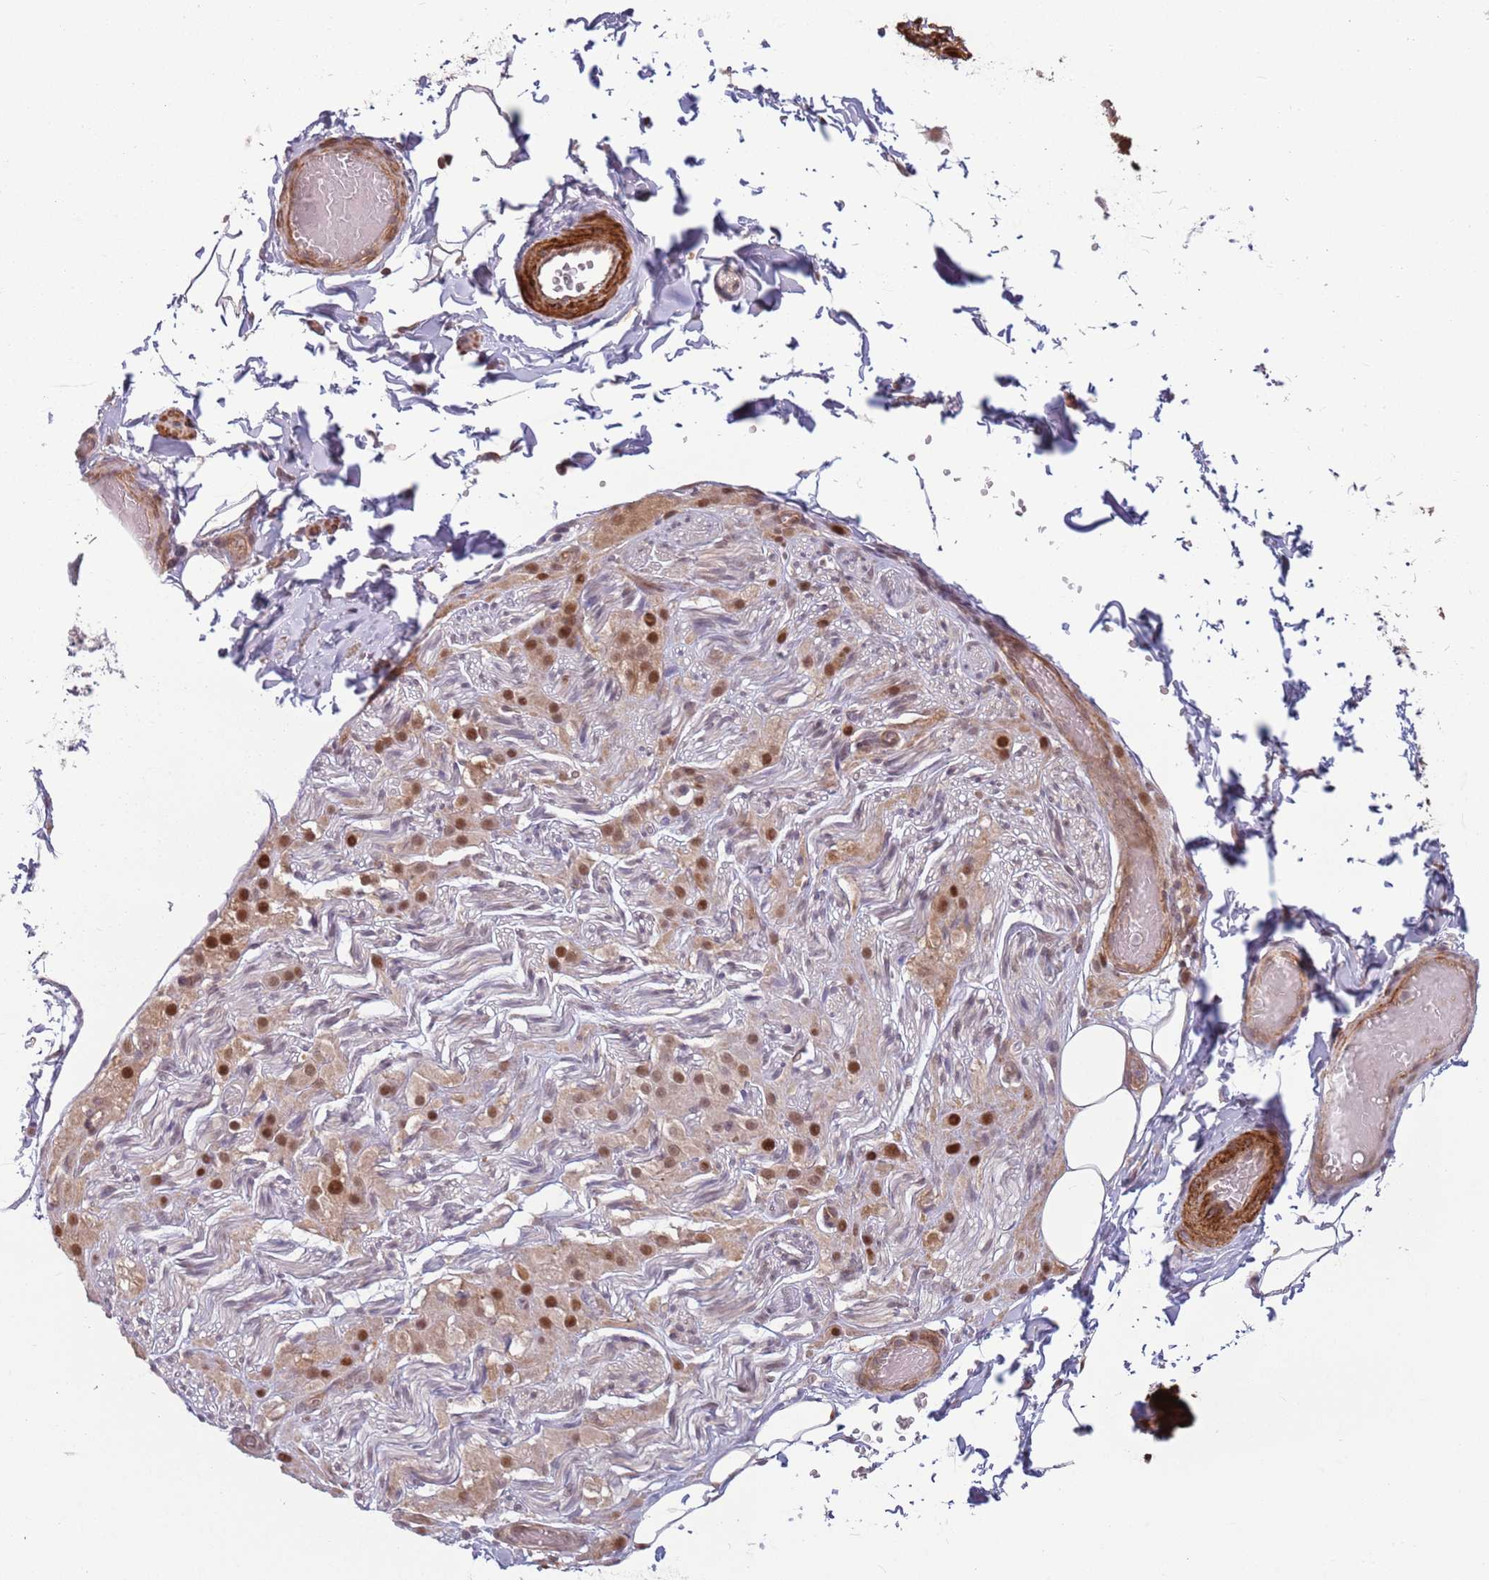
{"staining": {"intensity": "strong", "quantity": "<25%", "location": "nuclear"}, "tissue": "adipose tissue", "cell_type": "Adipocytes", "image_type": "normal", "snomed": [{"axis": "morphology", "description": "Normal tissue, NOS"}, {"axis": "topography", "description": "Soft tissue"}, {"axis": "topography", "description": "Vascular tissue"}, {"axis": "topography", "description": "Peripheral nerve tissue"}], "caption": "Unremarkable adipose tissue displays strong nuclear staining in approximately <25% of adipocytes, visualized by immunohistochemistry. (Brightfield microscopy of DAB IHC at high magnification).", "gene": "CCDC154", "patient": {"sex": "male", "age": 32}}